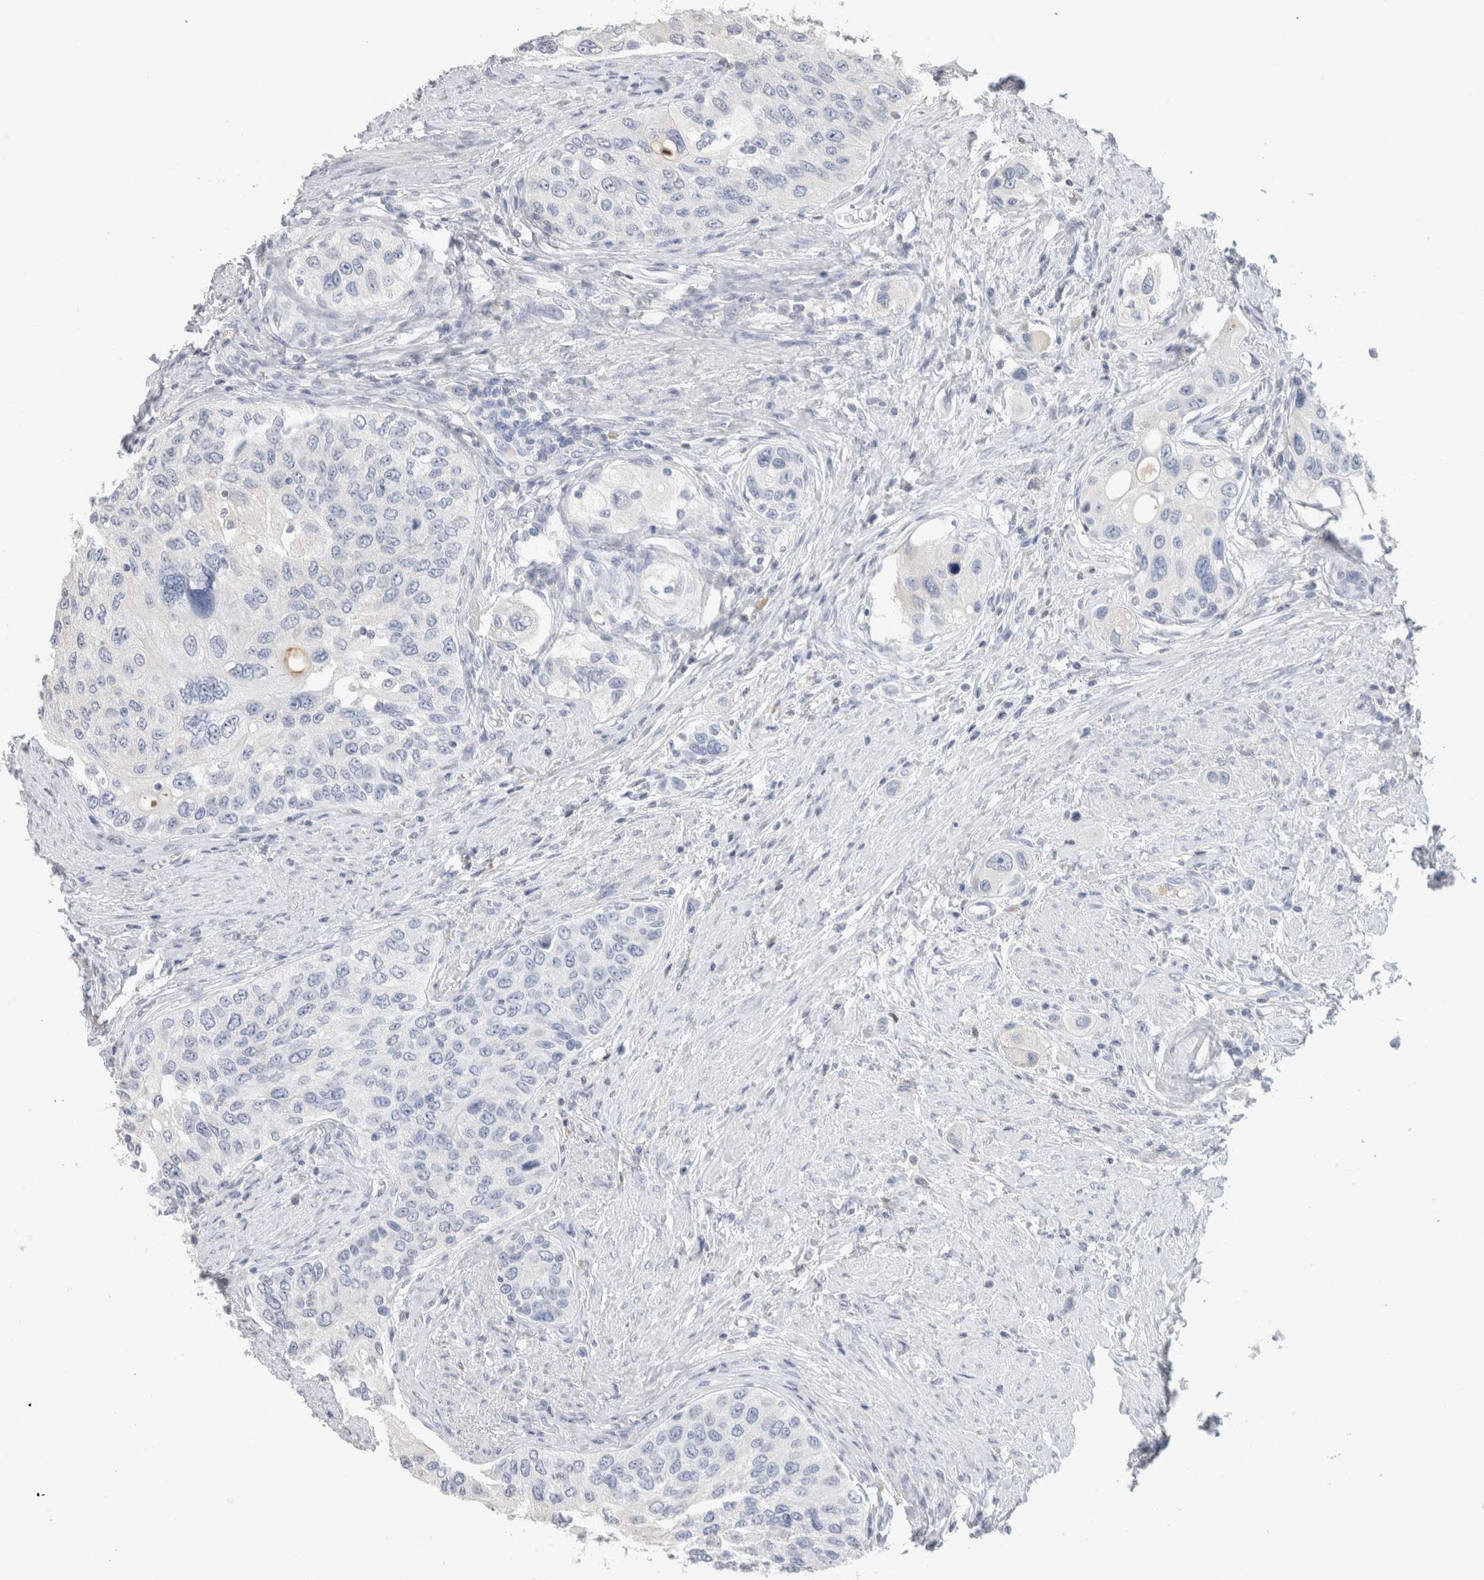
{"staining": {"intensity": "negative", "quantity": "none", "location": "none"}, "tissue": "urothelial cancer", "cell_type": "Tumor cells", "image_type": "cancer", "snomed": [{"axis": "morphology", "description": "Urothelial carcinoma, High grade"}, {"axis": "topography", "description": "Urinary bladder"}], "caption": "Protein analysis of urothelial carcinoma (high-grade) shows no significant expression in tumor cells.", "gene": "SCGB1A1", "patient": {"sex": "female", "age": 56}}